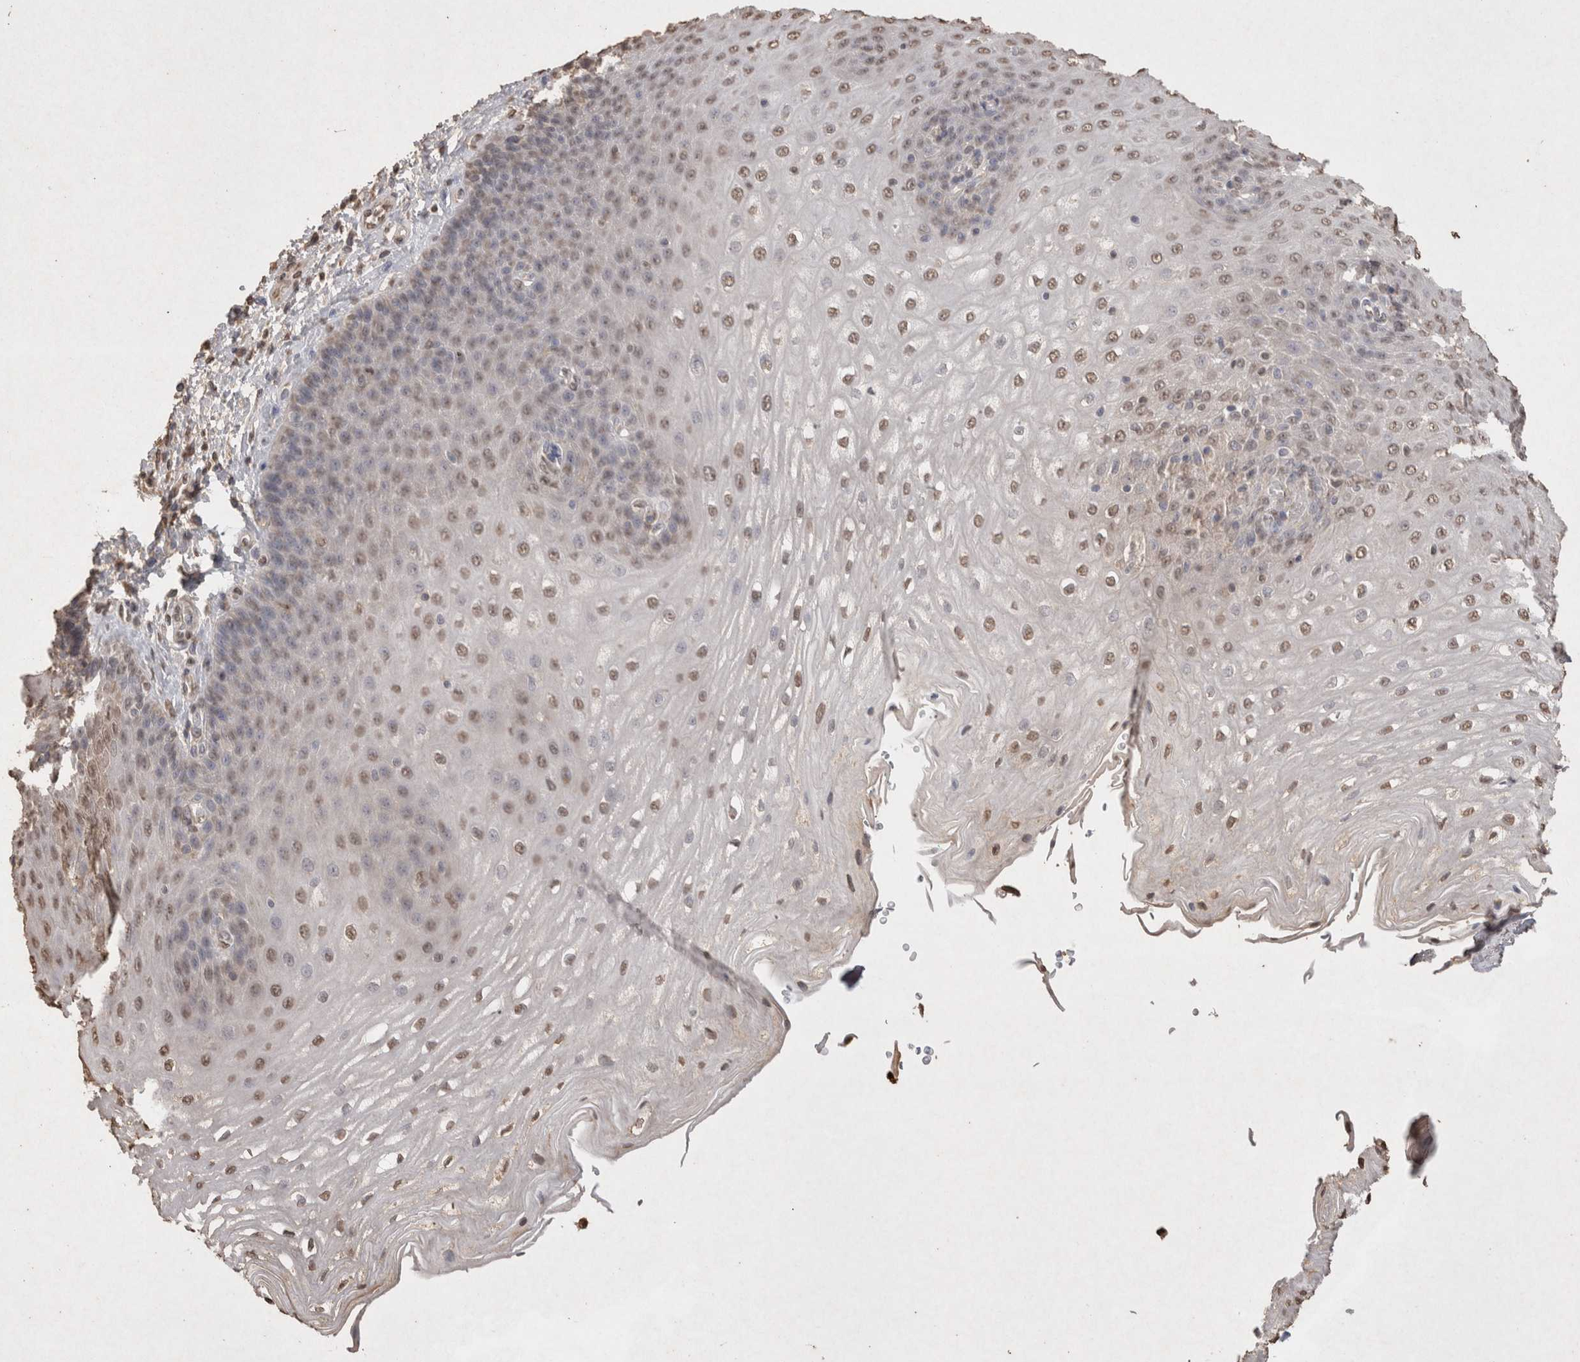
{"staining": {"intensity": "weak", "quantity": ">75%", "location": "nuclear"}, "tissue": "esophagus", "cell_type": "Squamous epithelial cells", "image_type": "normal", "snomed": [{"axis": "morphology", "description": "Normal tissue, NOS"}, {"axis": "topography", "description": "Esophagus"}], "caption": "Immunohistochemistry micrograph of benign esophagus: esophagus stained using immunohistochemistry displays low levels of weak protein expression localized specifically in the nuclear of squamous epithelial cells, appearing as a nuclear brown color.", "gene": "MLX", "patient": {"sex": "male", "age": 54}}